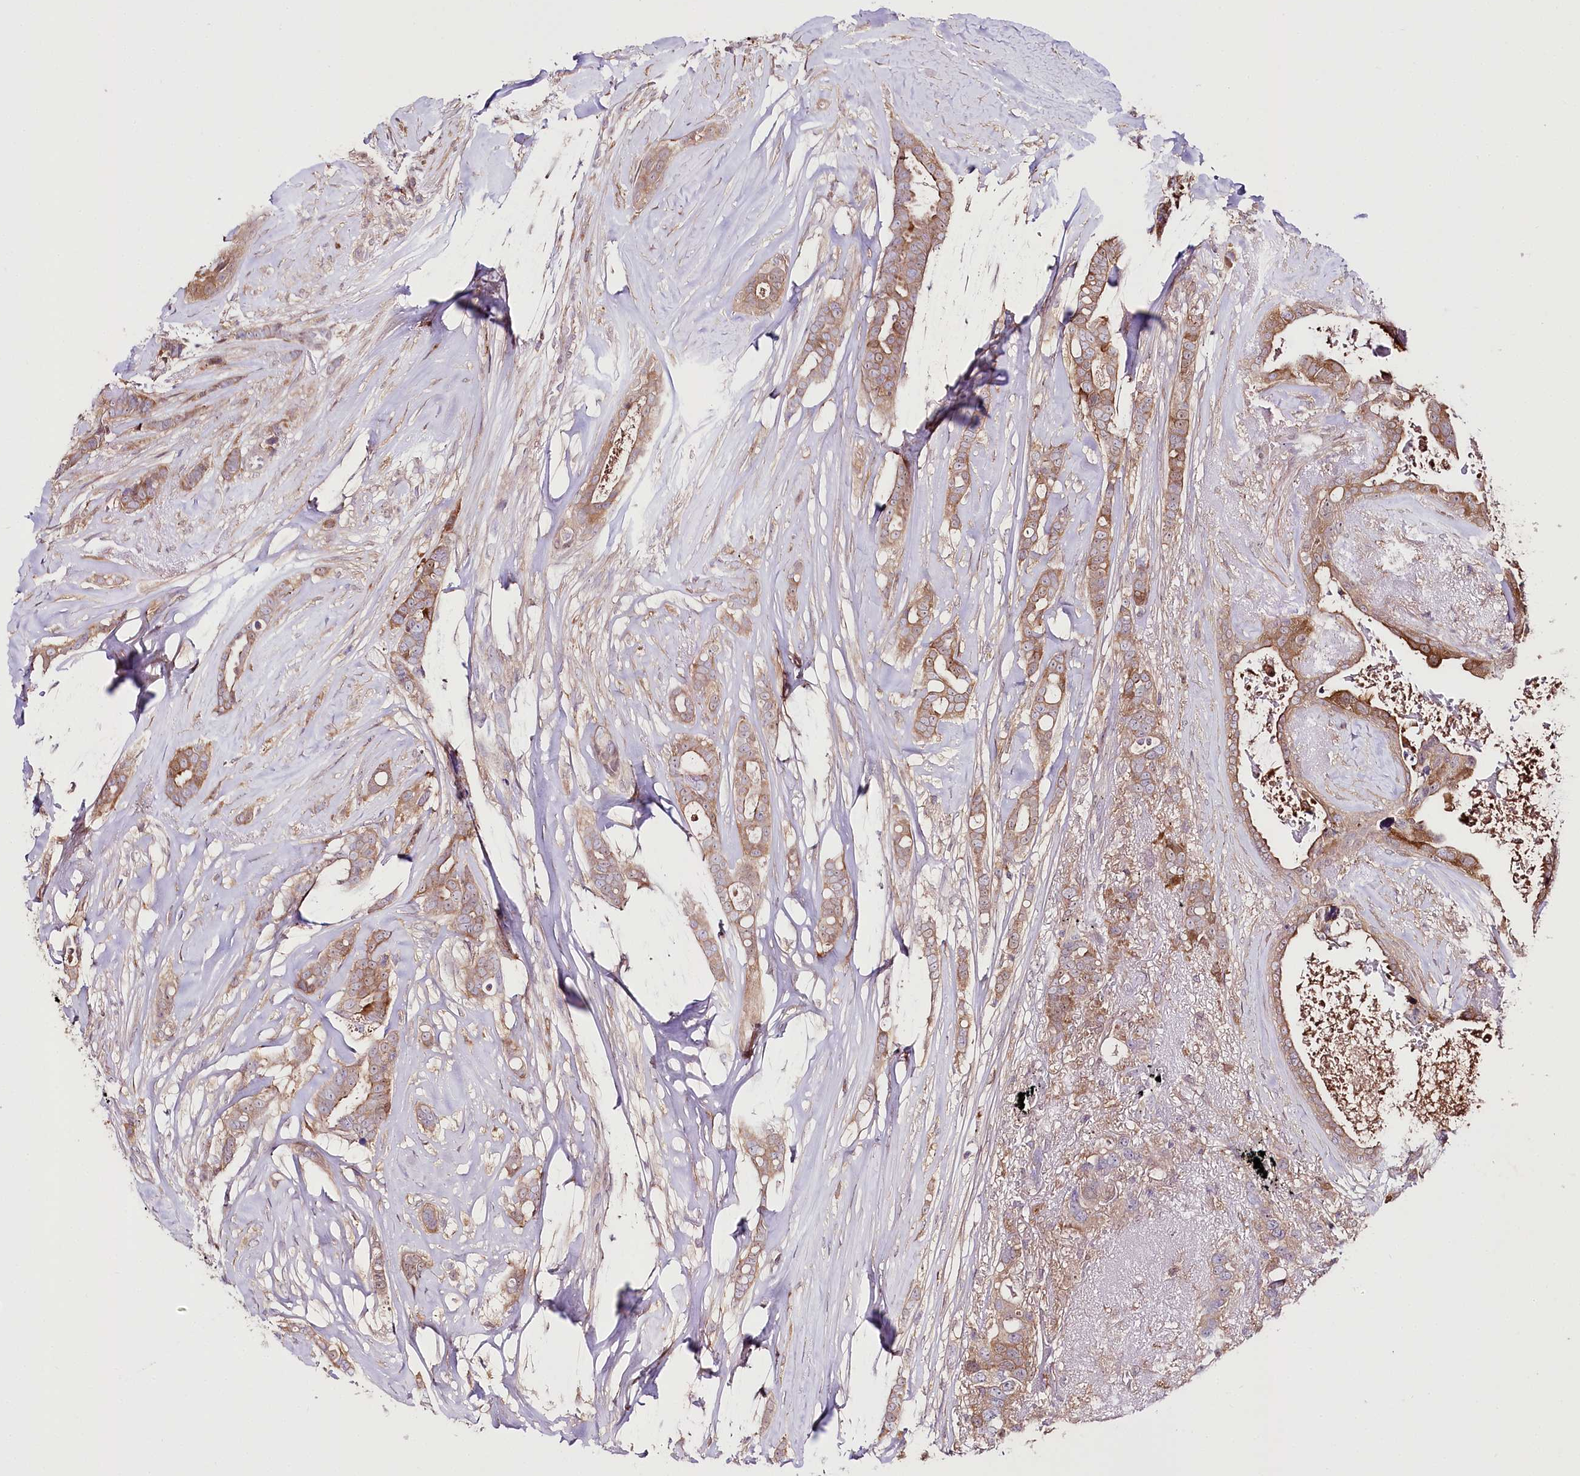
{"staining": {"intensity": "moderate", "quantity": ">75%", "location": "cytoplasmic/membranous"}, "tissue": "breast cancer", "cell_type": "Tumor cells", "image_type": "cancer", "snomed": [{"axis": "morphology", "description": "Lobular carcinoma"}, {"axis": "topography", "description": "Breast"}], "caption": "A histopathology image of breast cancer (lobular carcinoma) stained for a protein shows moderate cytoplasmic/membranous brown staining in tumor cells.", "gene": "UGP2", "patient": {"sex": "female", "age": 51}}